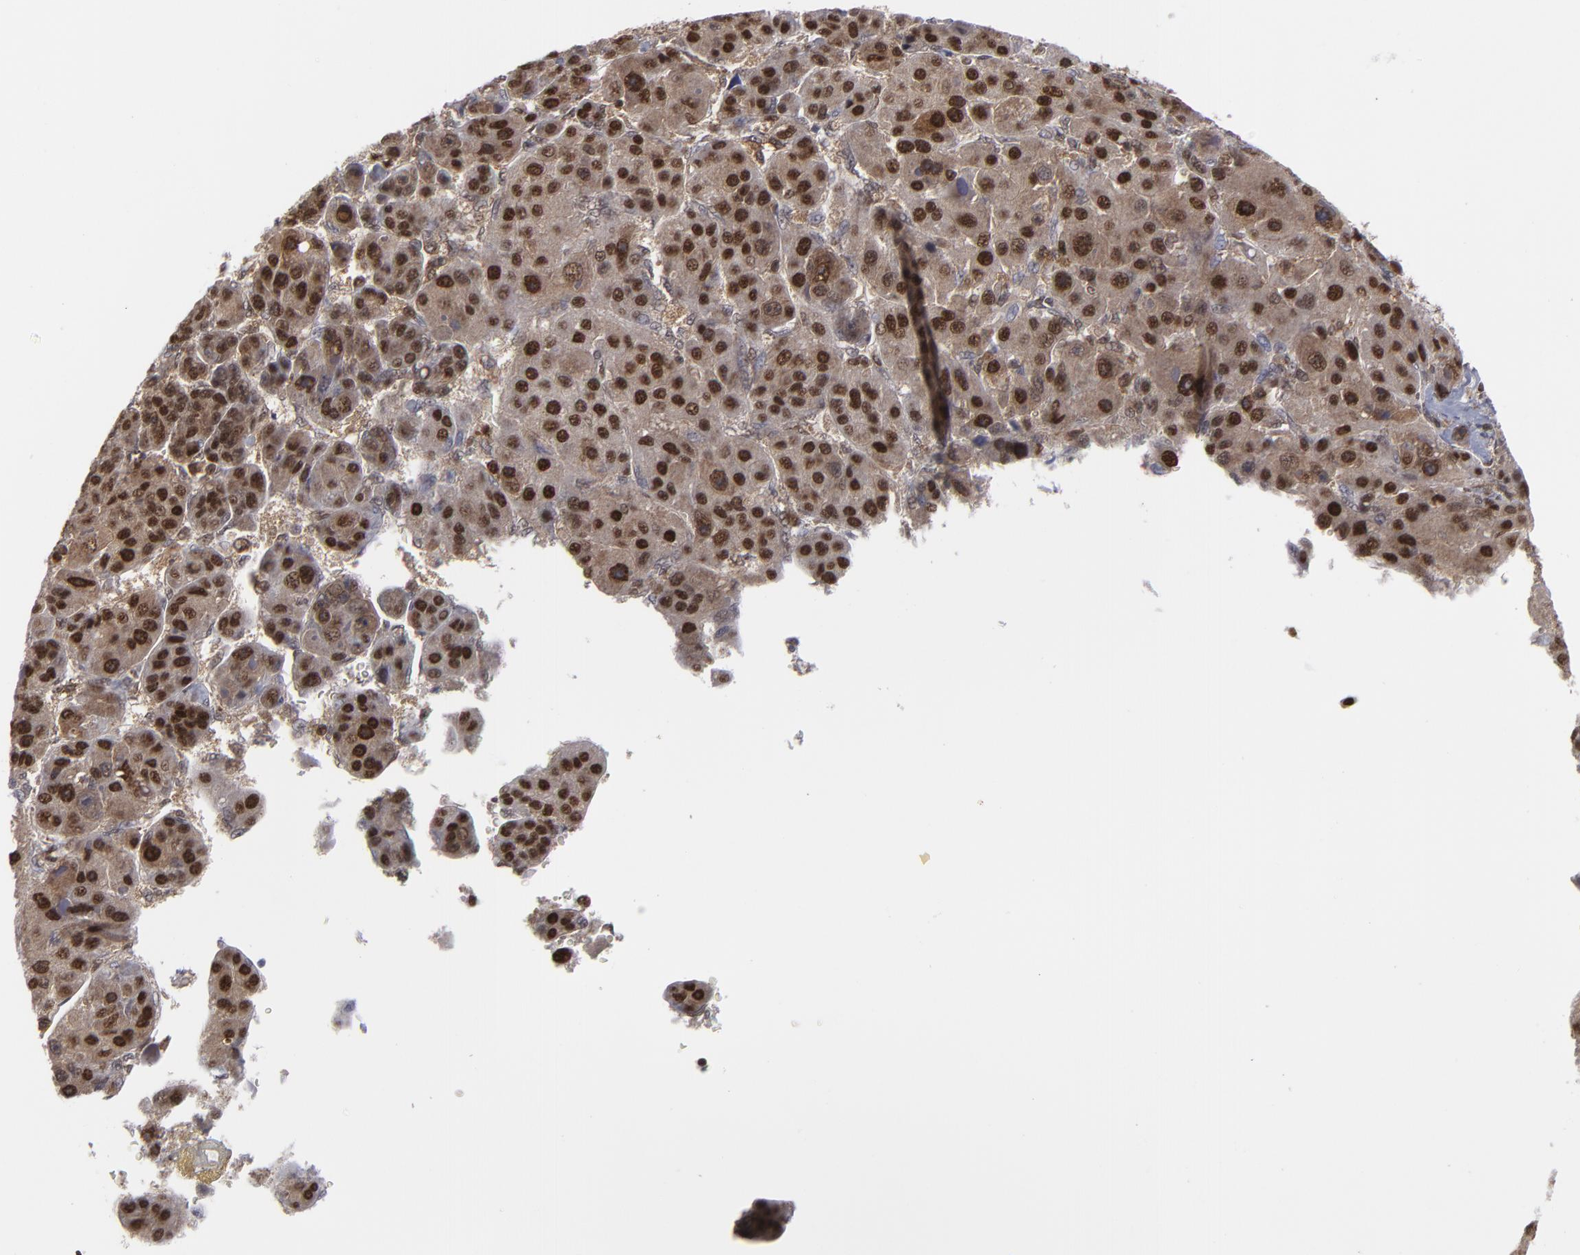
{"staining": {"intensity": "moderate", "quantity": "25%-75%", "location": "cytoplasmic/membranous,nuclear"}, "tissue": "liver cancer", "cell_type": "Tumor cells", "image_type": "cancer", "snomed": [{"axis": "morphology", "description": "Carcinoma, Hepatocellular, NOS"}, {"axis": "topography", "description": "Liver"}], "caption": "There is medium levels of moderate cytoplasmic/membranous and nuclear expression in tumor cells of liver hepatocellular carcinoma, as demonstrated by immunohistochemical staining (brown color).", "gene": "GSR", "patient": {"sex": "male", "age": 76}}